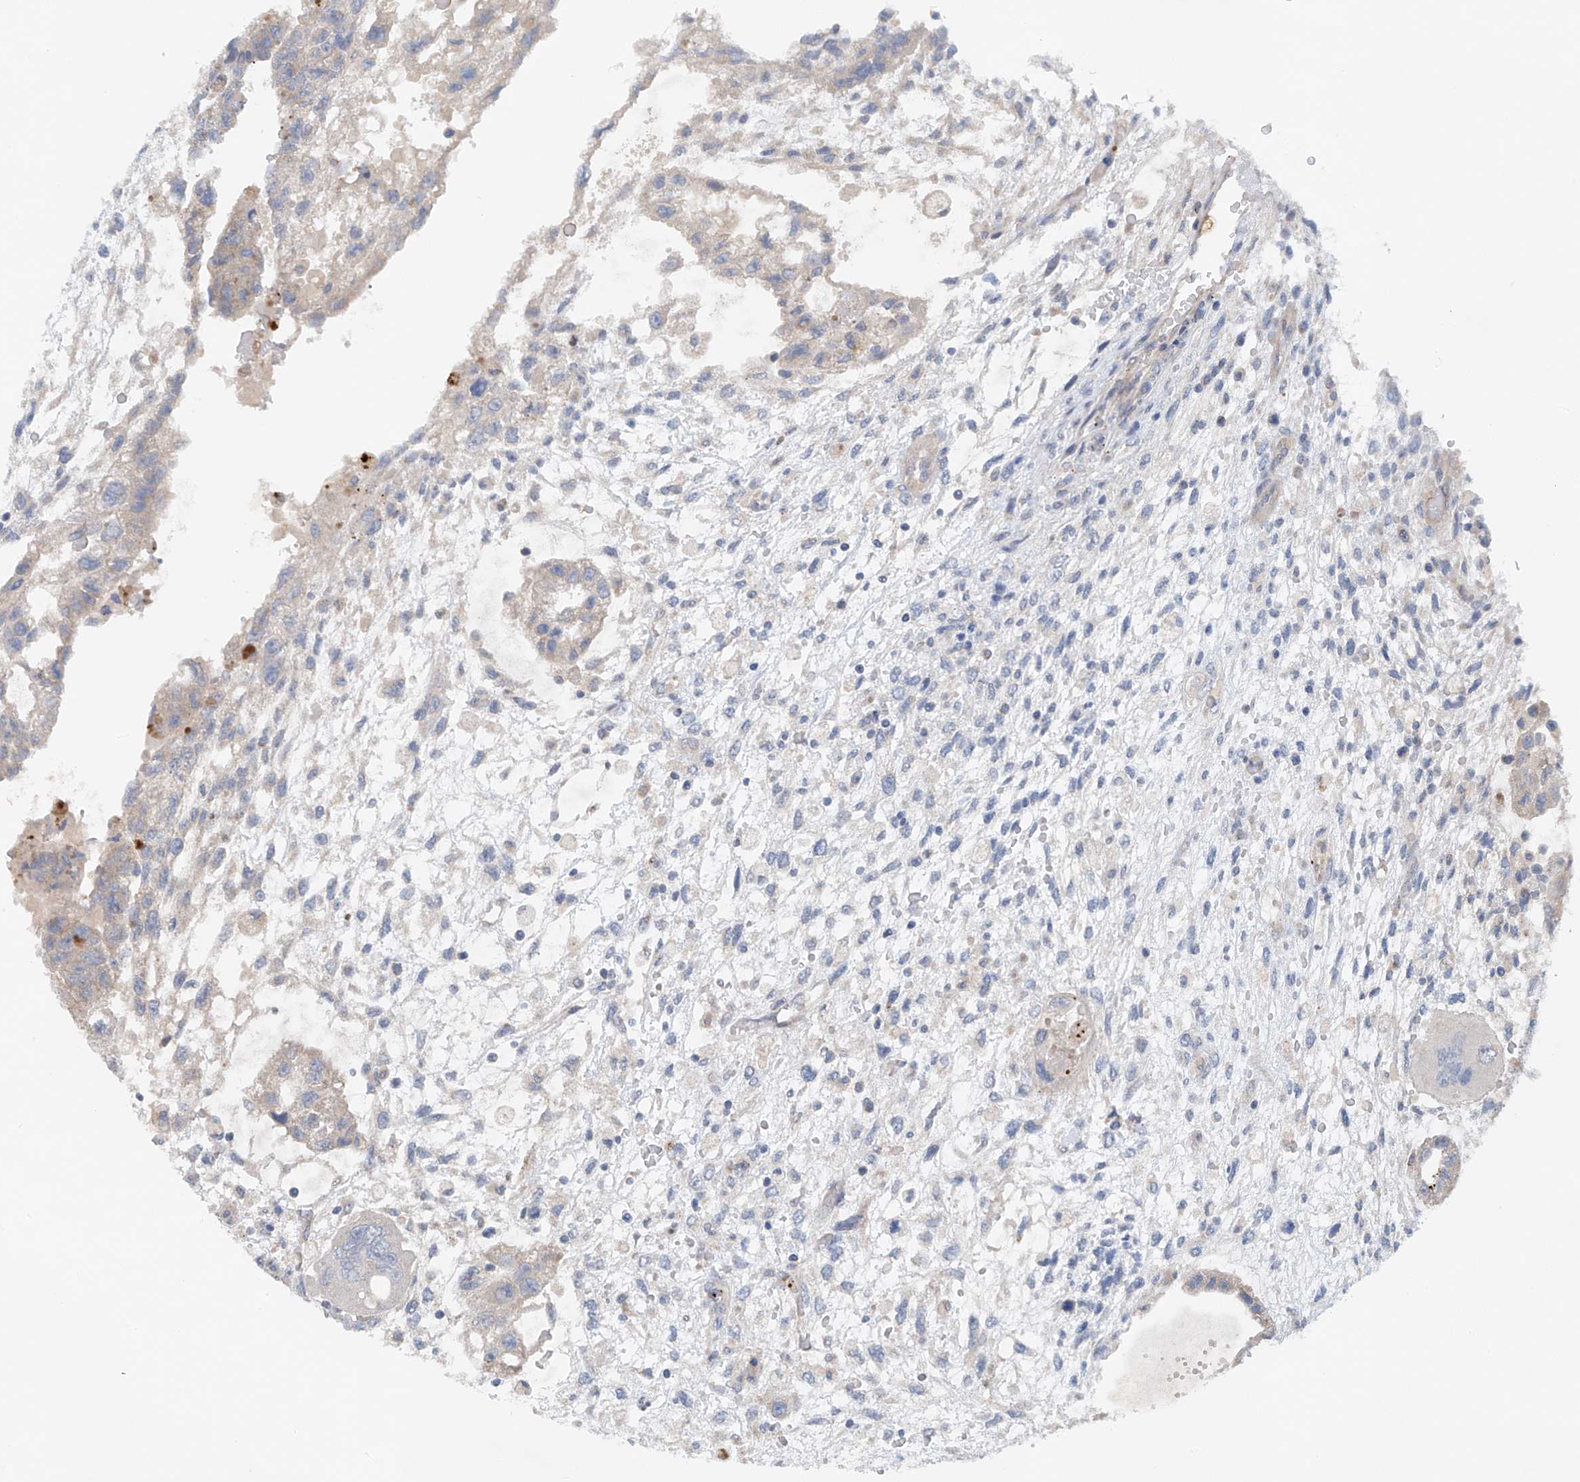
{"staining": {"intensity": "negative", "quantity": "none", "location": "none"}, "tissue": "testis cancer", "cell_type": "Tumor cells", "image_type": "cancer", "snomed": [{"axis": "morphology", "description": "Carcinoma, Embryonal, NOS"}, {"axis": "topography", "description": "Testis"}], "caption": "DAB immunohistochemical staining of testis embryonal carcinoma reveals no significant expression in tumor cells.", "gene": "CEP85L", "patient": {"sex": "male", "age": 36}}